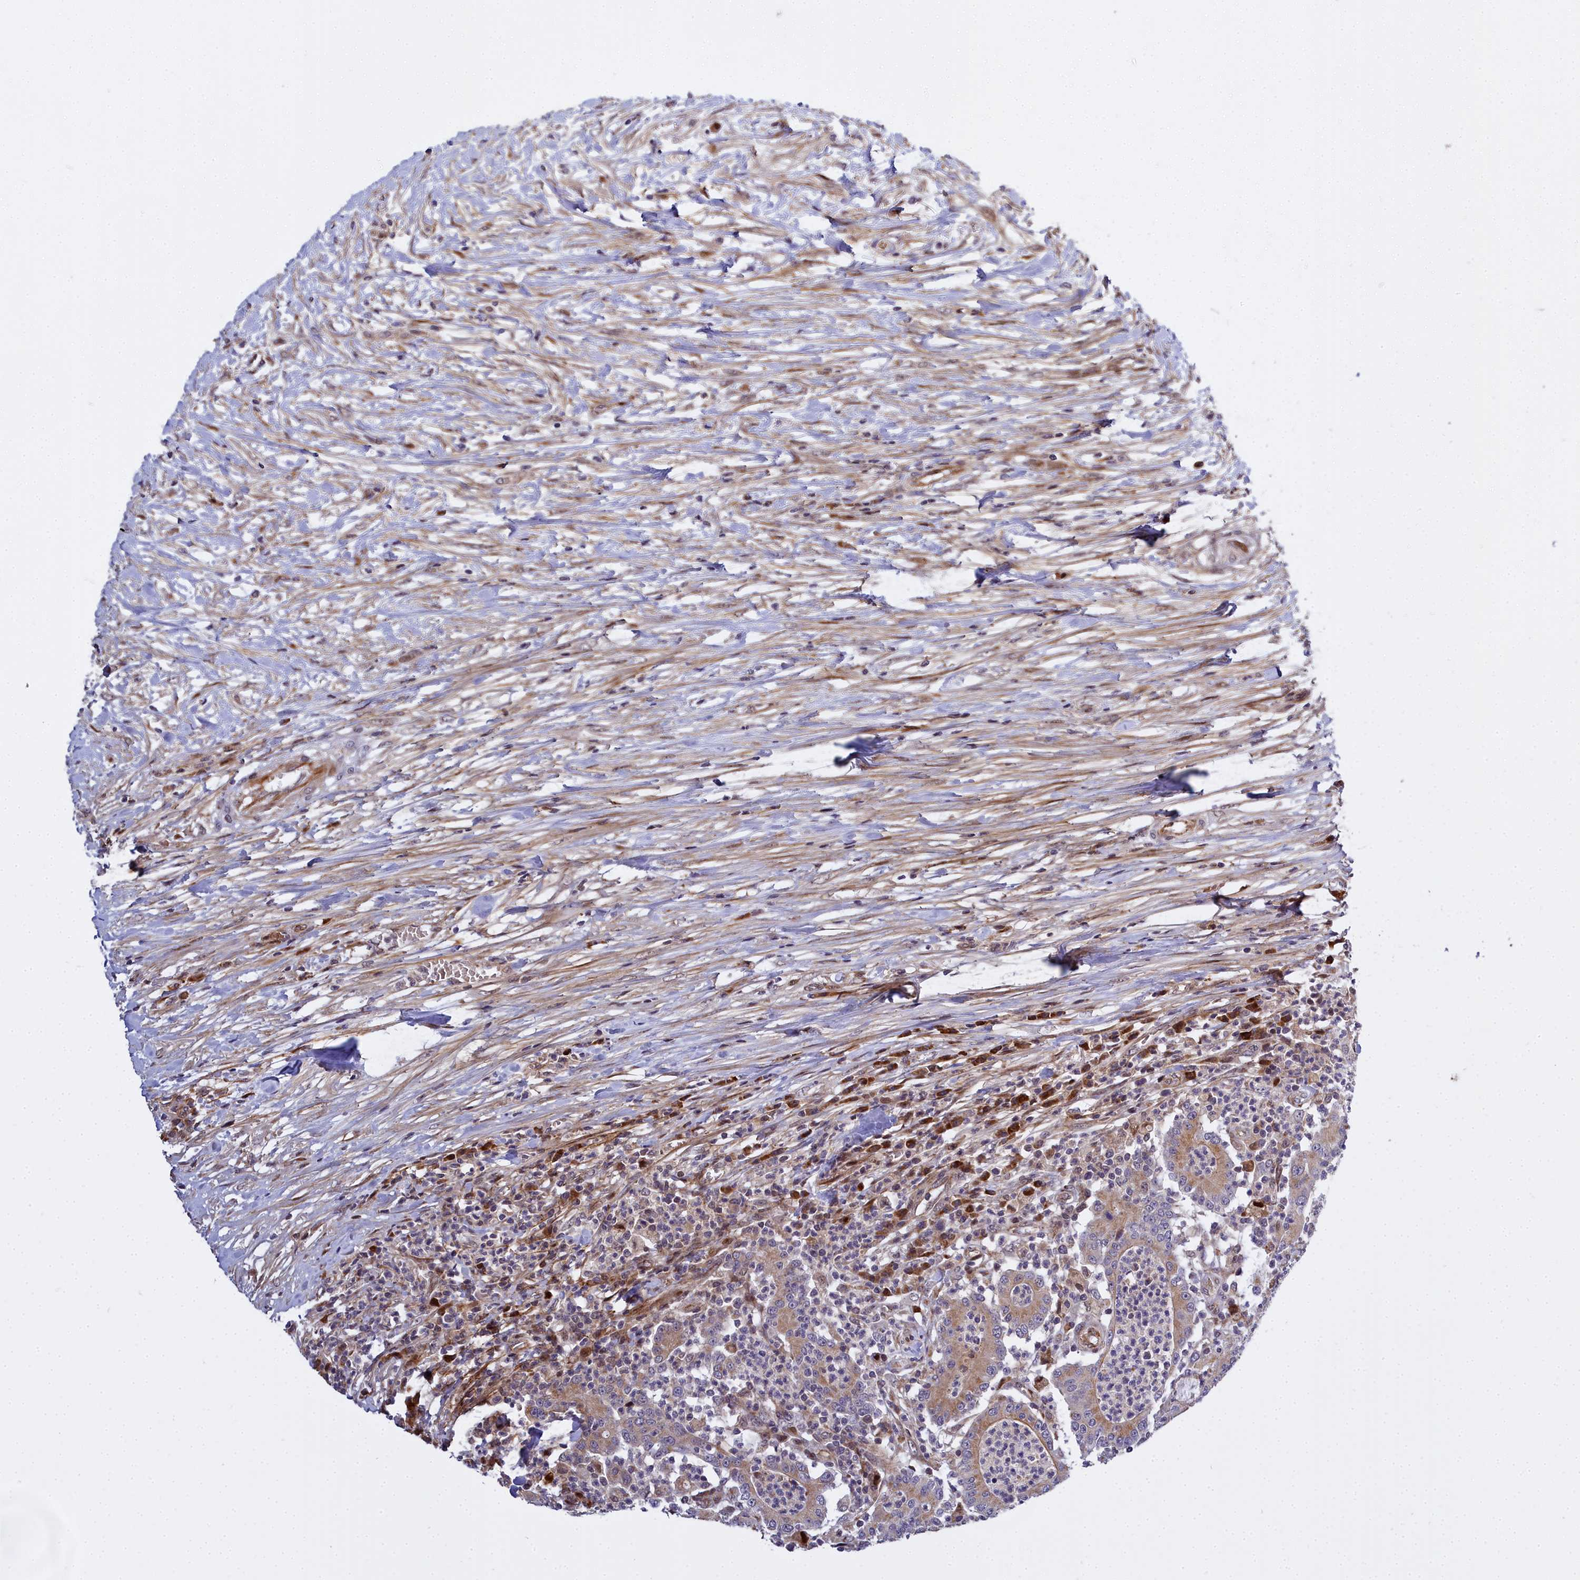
{"staining": {"intensity": "moderate", "quantity": ">75%", "location": "cytoplasmic/membranous"}, "tissue": "colorectal cancer", "cell_type": "Tumor cells", "image_type": "cancer", "snomed": [{"axis": "morphology", "description": "Adenocarcinoma, NOS"}, {"axis": "topography", "description": "Colon"}], "caption": "Colorectal adenocarcinoma was stained to show a protein in brown. There is medium levels of moderate cytoplasmic/membranous expression in about >75% of tumor cells. The protein is stained brown, and the nuclei are stained in blue (DAB (3,3'-diaminobenzidine) IHC with brightfield microscopy, high magnification).", "gene": "MRPS11", "patient": {"sex": "male", "age": 83}}